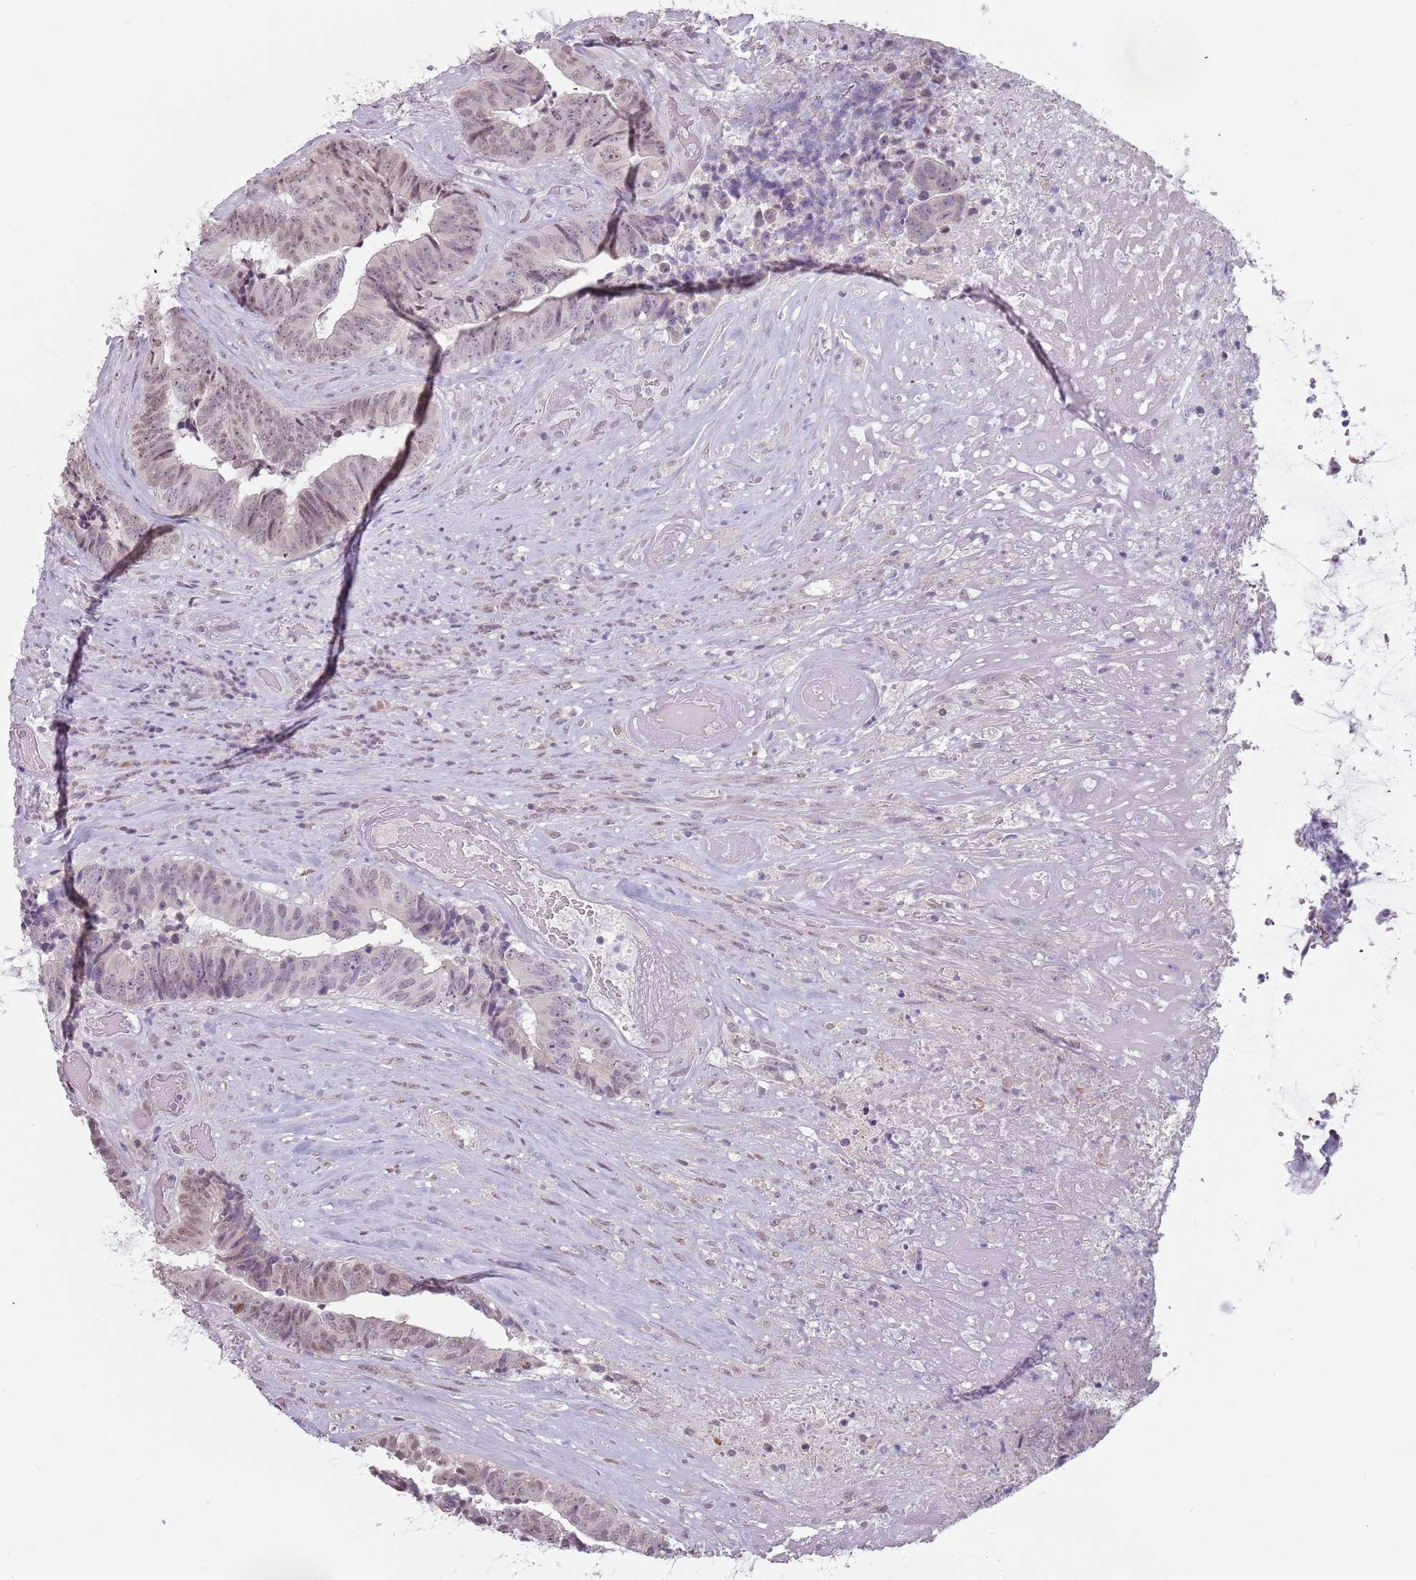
{"staining": {"intensity": "weak", "quantity": "25%-75%", "location": "nuclear"}, "tissue": "colorectal cancer", "cell_type": "Tumor cells", "image_type": "cancer", "snomed": [{"axis": "morphology", "description": "Adenocarcinoma, NOS"}, {"axis": "topography", "description": "Rectum"}], "caption": "Immunohistochemistry photomicrograph of neoplastic tissue: human colorectal adenocarcinoma stained using immunohistochemistry reveals low levels of weak protein expression localized specifically in the nuclear of tumor cells, appearing as a nuclear brown color.", "gene": "PTCHD1", "patient": {"sex": "male", "age": 72}}